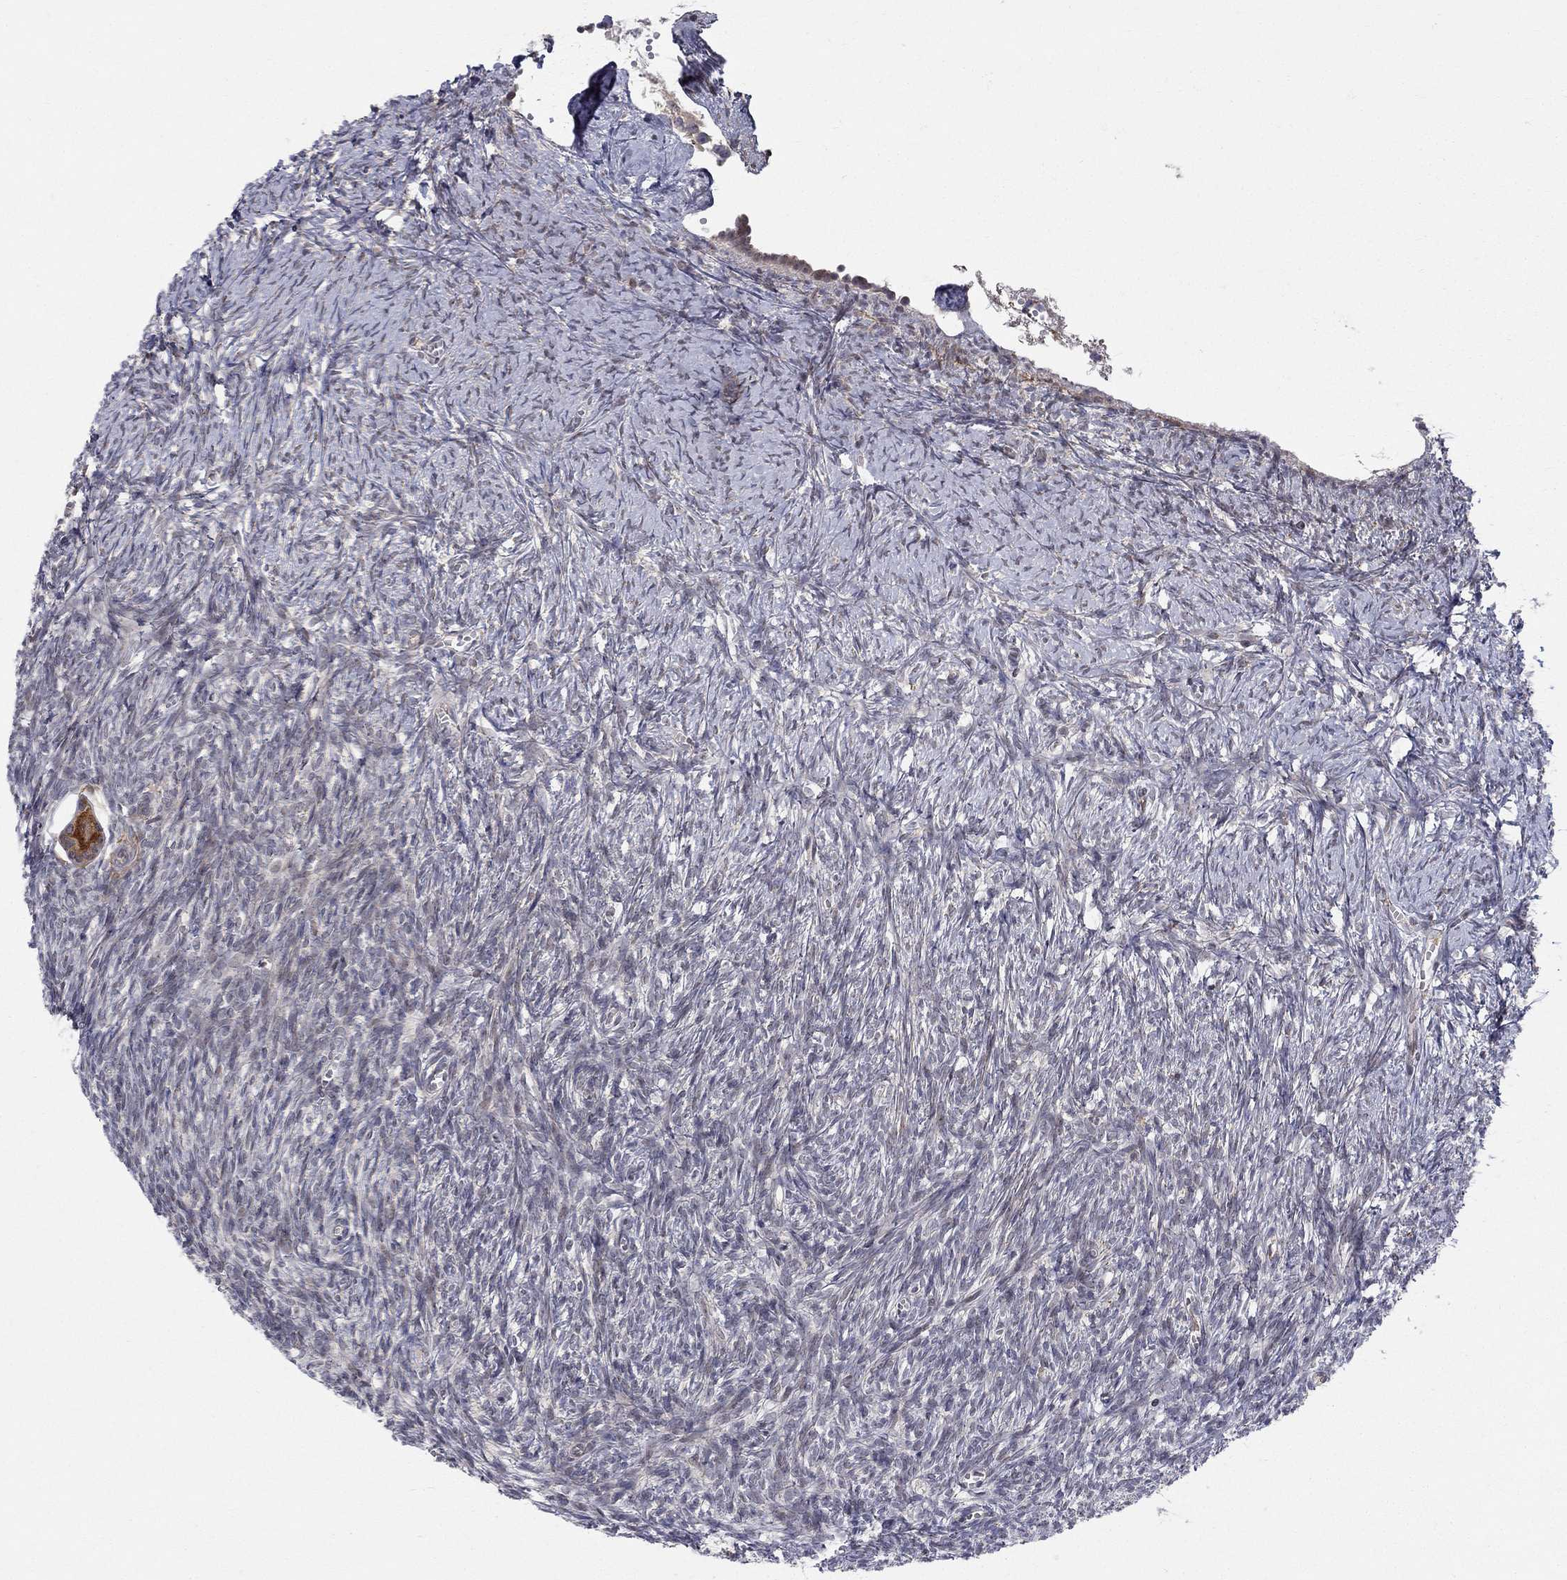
{"staining": {"intensity": "strong", "quantity": "25%-75%", "location": "cytoplasmic/membranous"}, "tissue": "ovary", "cell_type": "Follicle cells", "image_type": "normal", "snomed": [{"axis": "morphology", "description": "Normal tissue, NOS"}, {"axis": "topography", "description": "Ovary"}], "caption": "A high amount of strong cytoplasmic/membranous expression is identified in about 25%-75% of follicle cells in benign ovary. The staining was performed using DAB, with brown indicating positive protein expression. Nuclei are stained blue with hematoxylin.", "gene": "WDR19", "patient": {"sex": "female", "age": 43}}